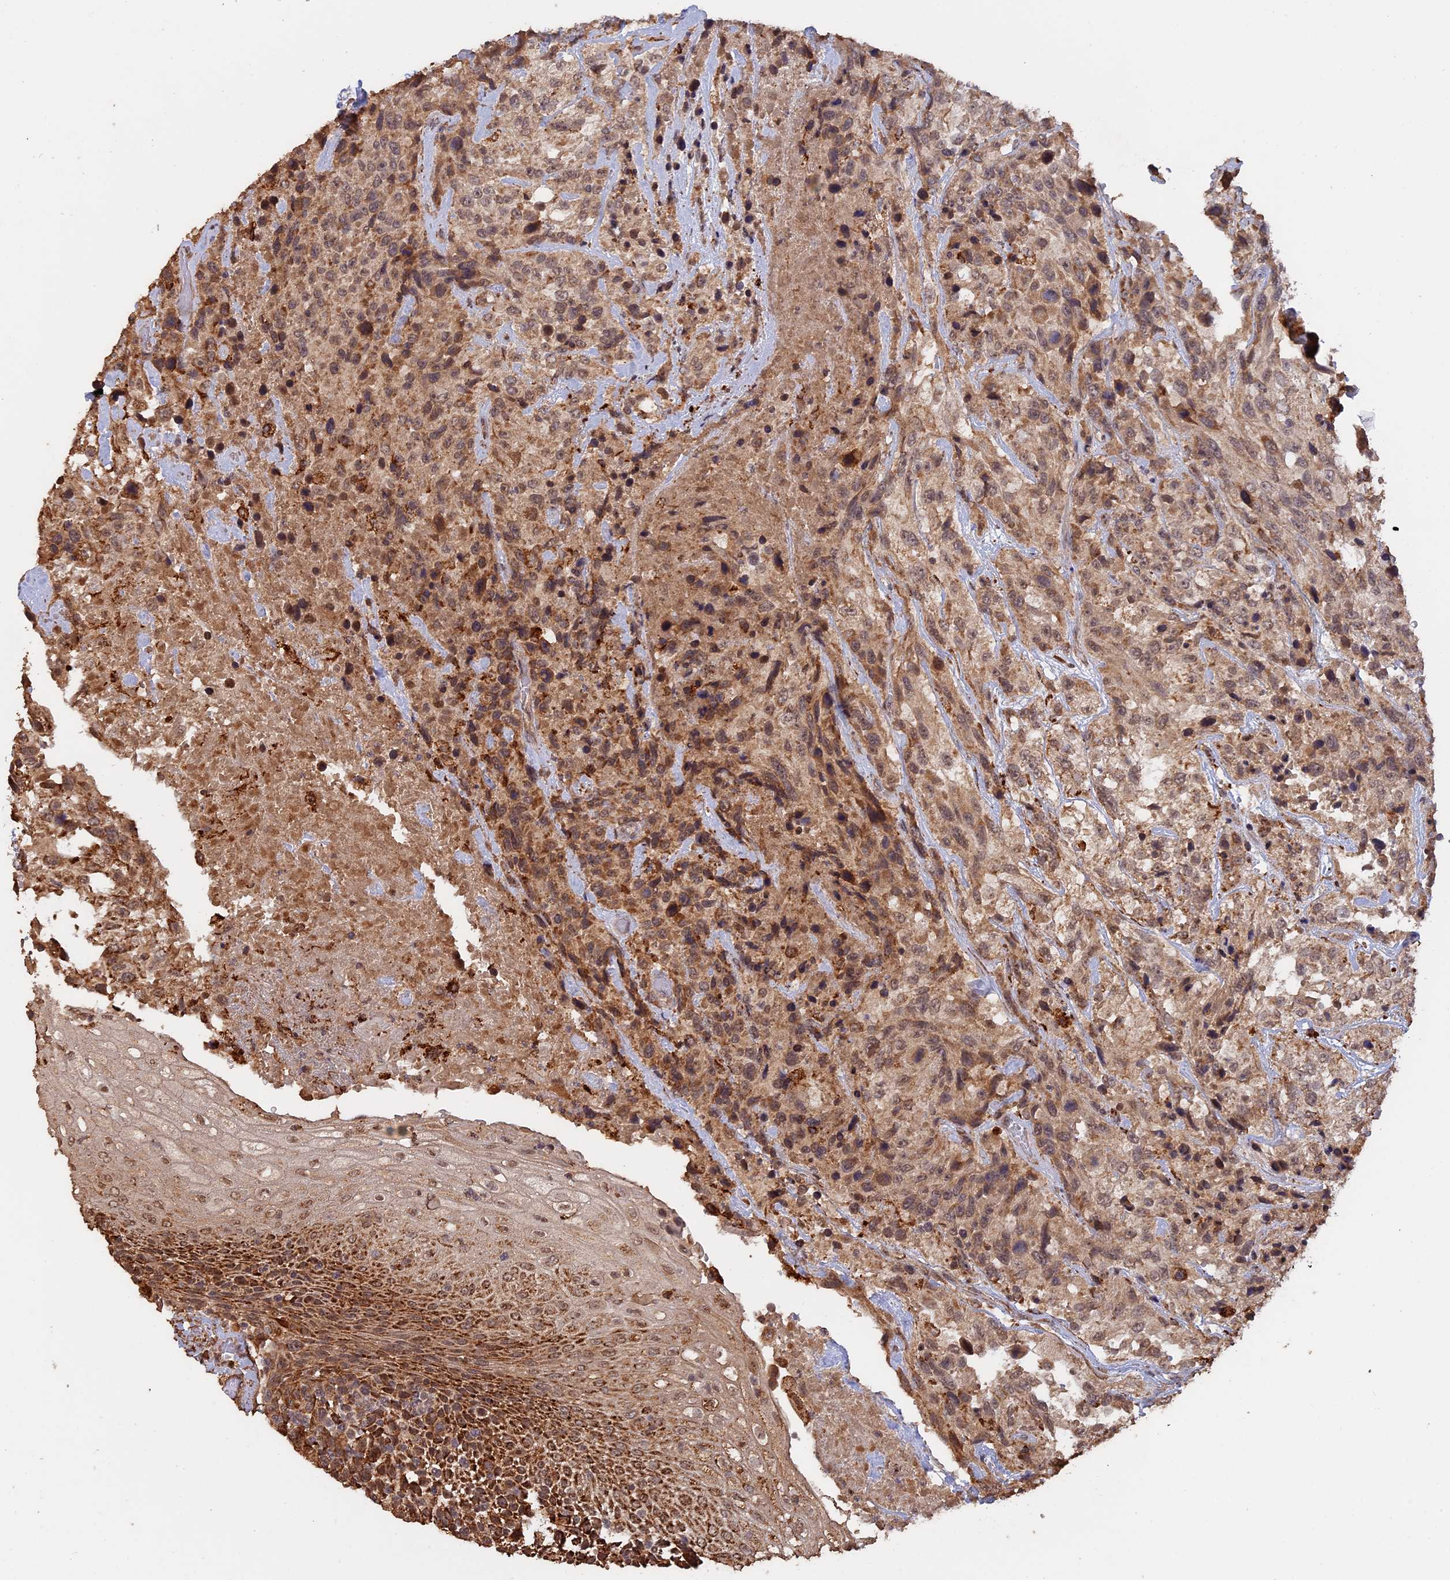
{"staining": {"intensity": "moderate", "quantity": ">75%", "location": "cytoplasmic/membranous,nuclear"}, "tissue": "urothelial cancer", "cell_type": "Tumor cells", "image_type": "cancer", "snomed": [{"axis": "morphology", "description": "Urothelial carcinoma, High grade"}, {"axis": "topography", "description": "Urinary bladder"}], "caption": "The image displays a brown stain indicating the presence of a protein in the cytoplasmic/membranous and nuclear of tumor cells in urothelial cancer.", "gene": "FAM210B", "patient": {"sex": "female", "age": 70}}